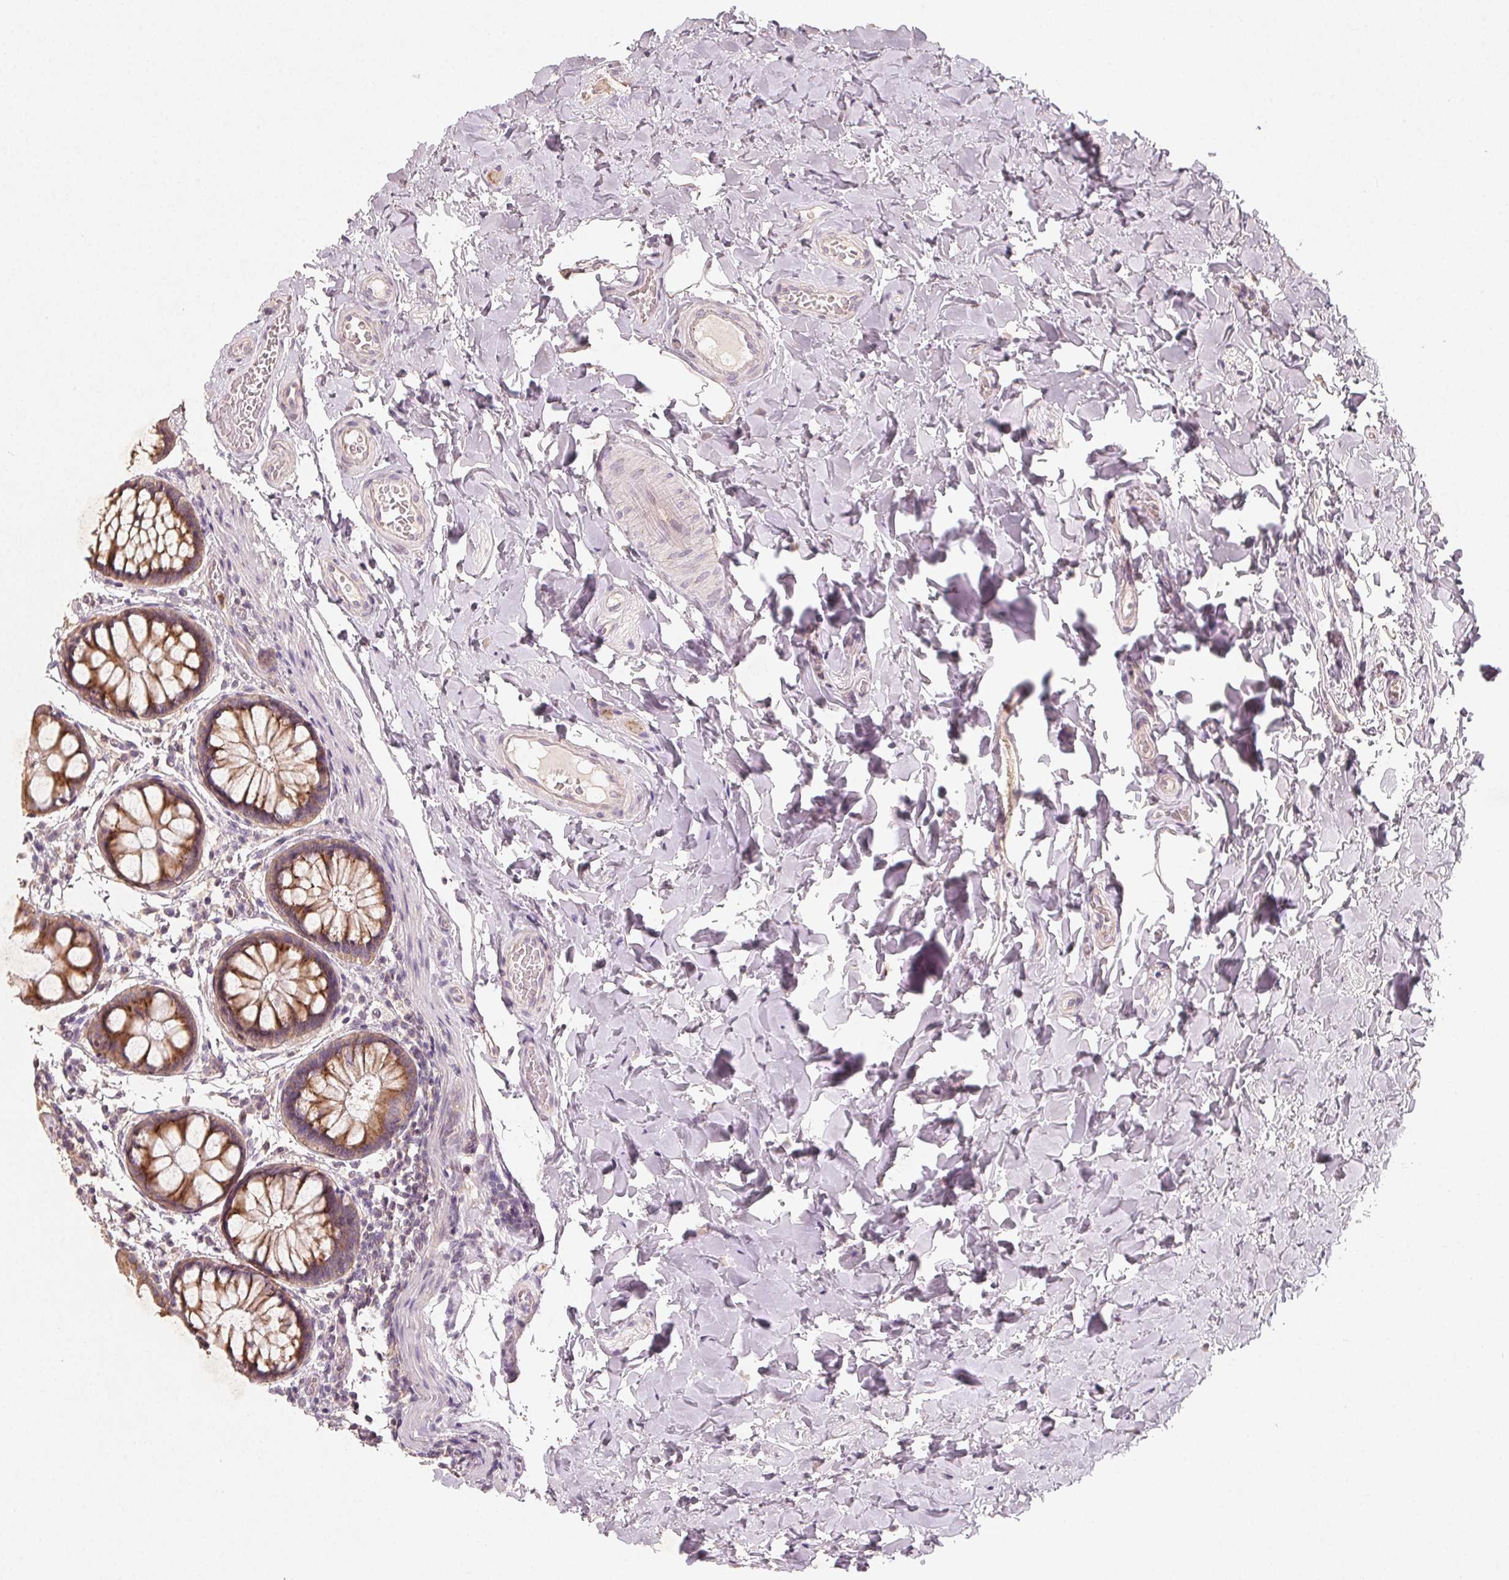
{"staining": {"intensity": "negative", "quantity": "none", "location": "none"}, "tissue": "colon", "cell_type": "Endothelial cells", "image_type": "normal", "snomed": [{"axis": "morphology", "description": "Normal tissue, NOS"}, {"axis": "topography", "description": "Colon"}], "caption": "Immunohistochemistry (IHC) of unremarkable human colon displays no positivity in endothelial cells. (Immunohistochemistry, brightfield microscopy, high magnification).", "gene": "AP1S1", "patient": {"sex": "male", "age": 47}}